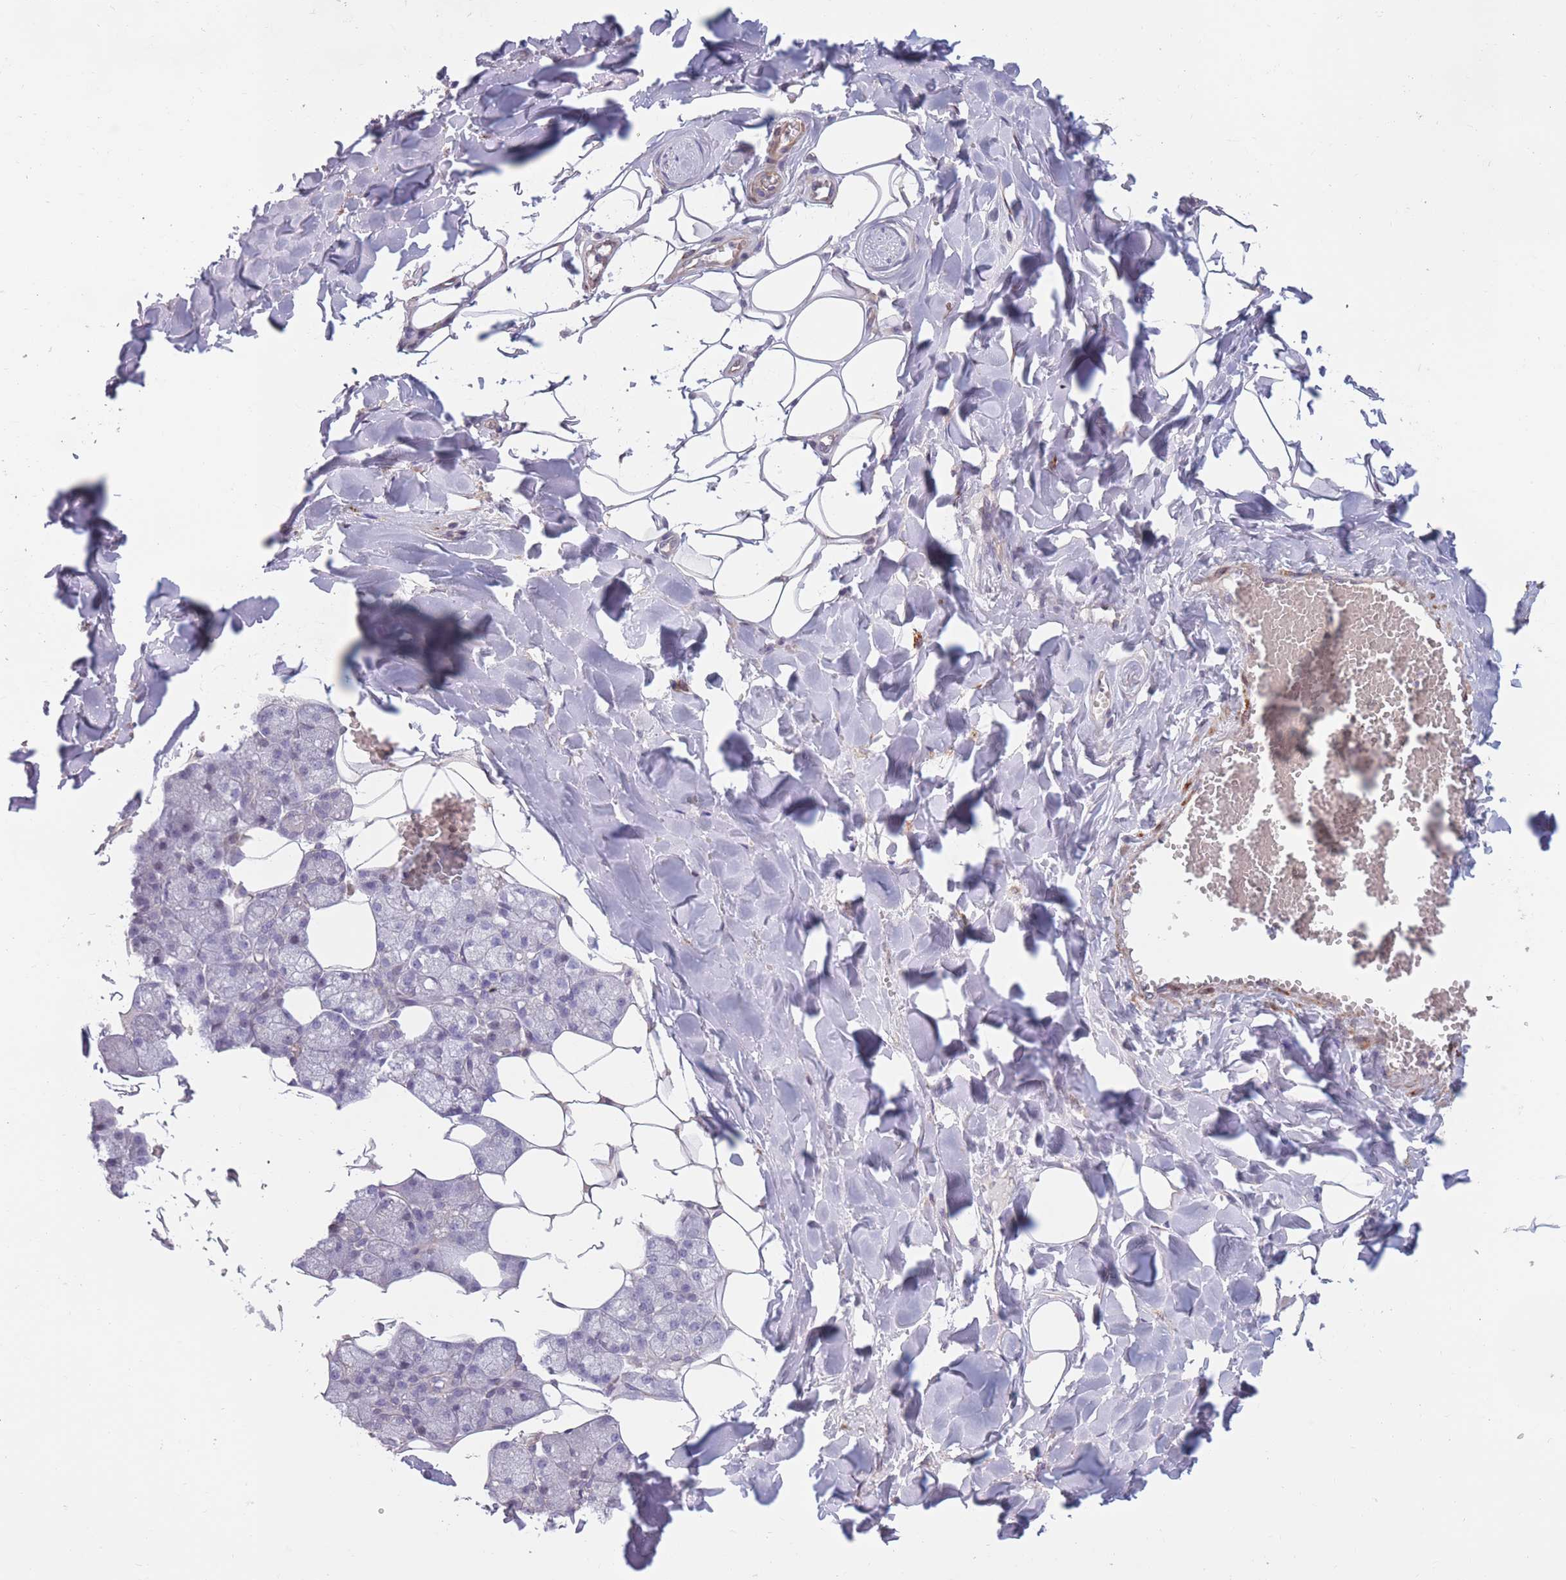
{"staining": {"intensity": "weak", "quantity": "<25%", "location": "cytoplasmic/membranous"}, "tissue": "salivary gland", "cell_type": "Glandular cells", "image_type": "normal", "snomed": [{"axis": "morphology", "description": "Normal tissue, NOS"}, {"axis": "topography", "description": "Salivary gland"}], "caption": "Immunohistochemical staining of normal human salivary gland reveals no significant positivity in glandular cells.", "gene": "CCNQ", "patient": {"sex": "male", "age": 62}}